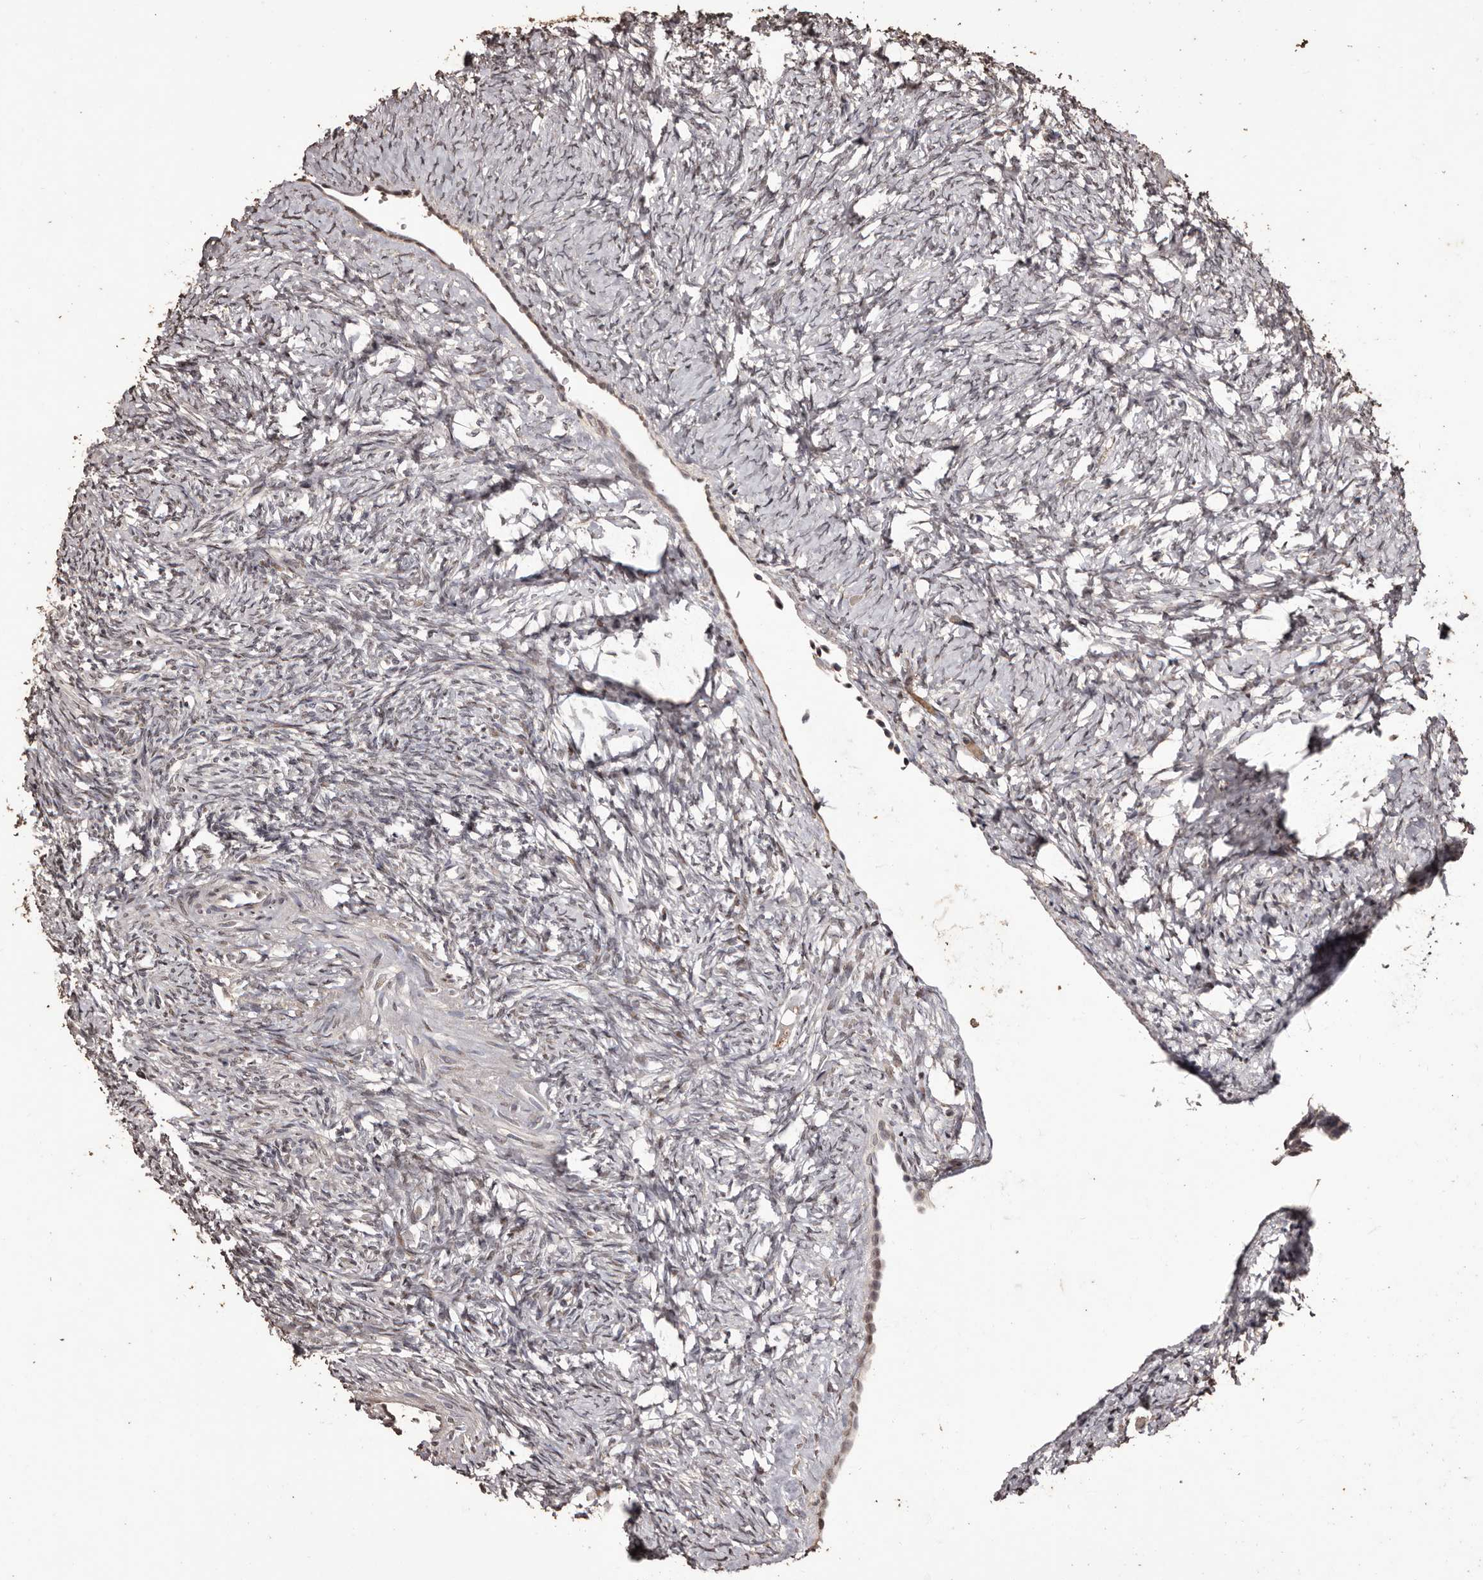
{"staining": {"intensity": "weak", "quantity": "<25%", "location": "cytoplasmic/membranous"}, "tissue": "ovary", "cell_type": "Follicle cells", "image_type": "normal", "snomed": [{"axis": "morphology", "description": "Normal tissue, NOS"}, {"axis": "topography", "description": "Ovary"}], "caption": "Immunohistochemistry (IHC) photomicrograph of benign ovary stained for a protein (brown), which shows no expression in follicle cells. (Immunohistochemistry, brightfield microscopy, high magnification).", "gene": "NAV1", "patient": {"sex": "female", "age": 41}}